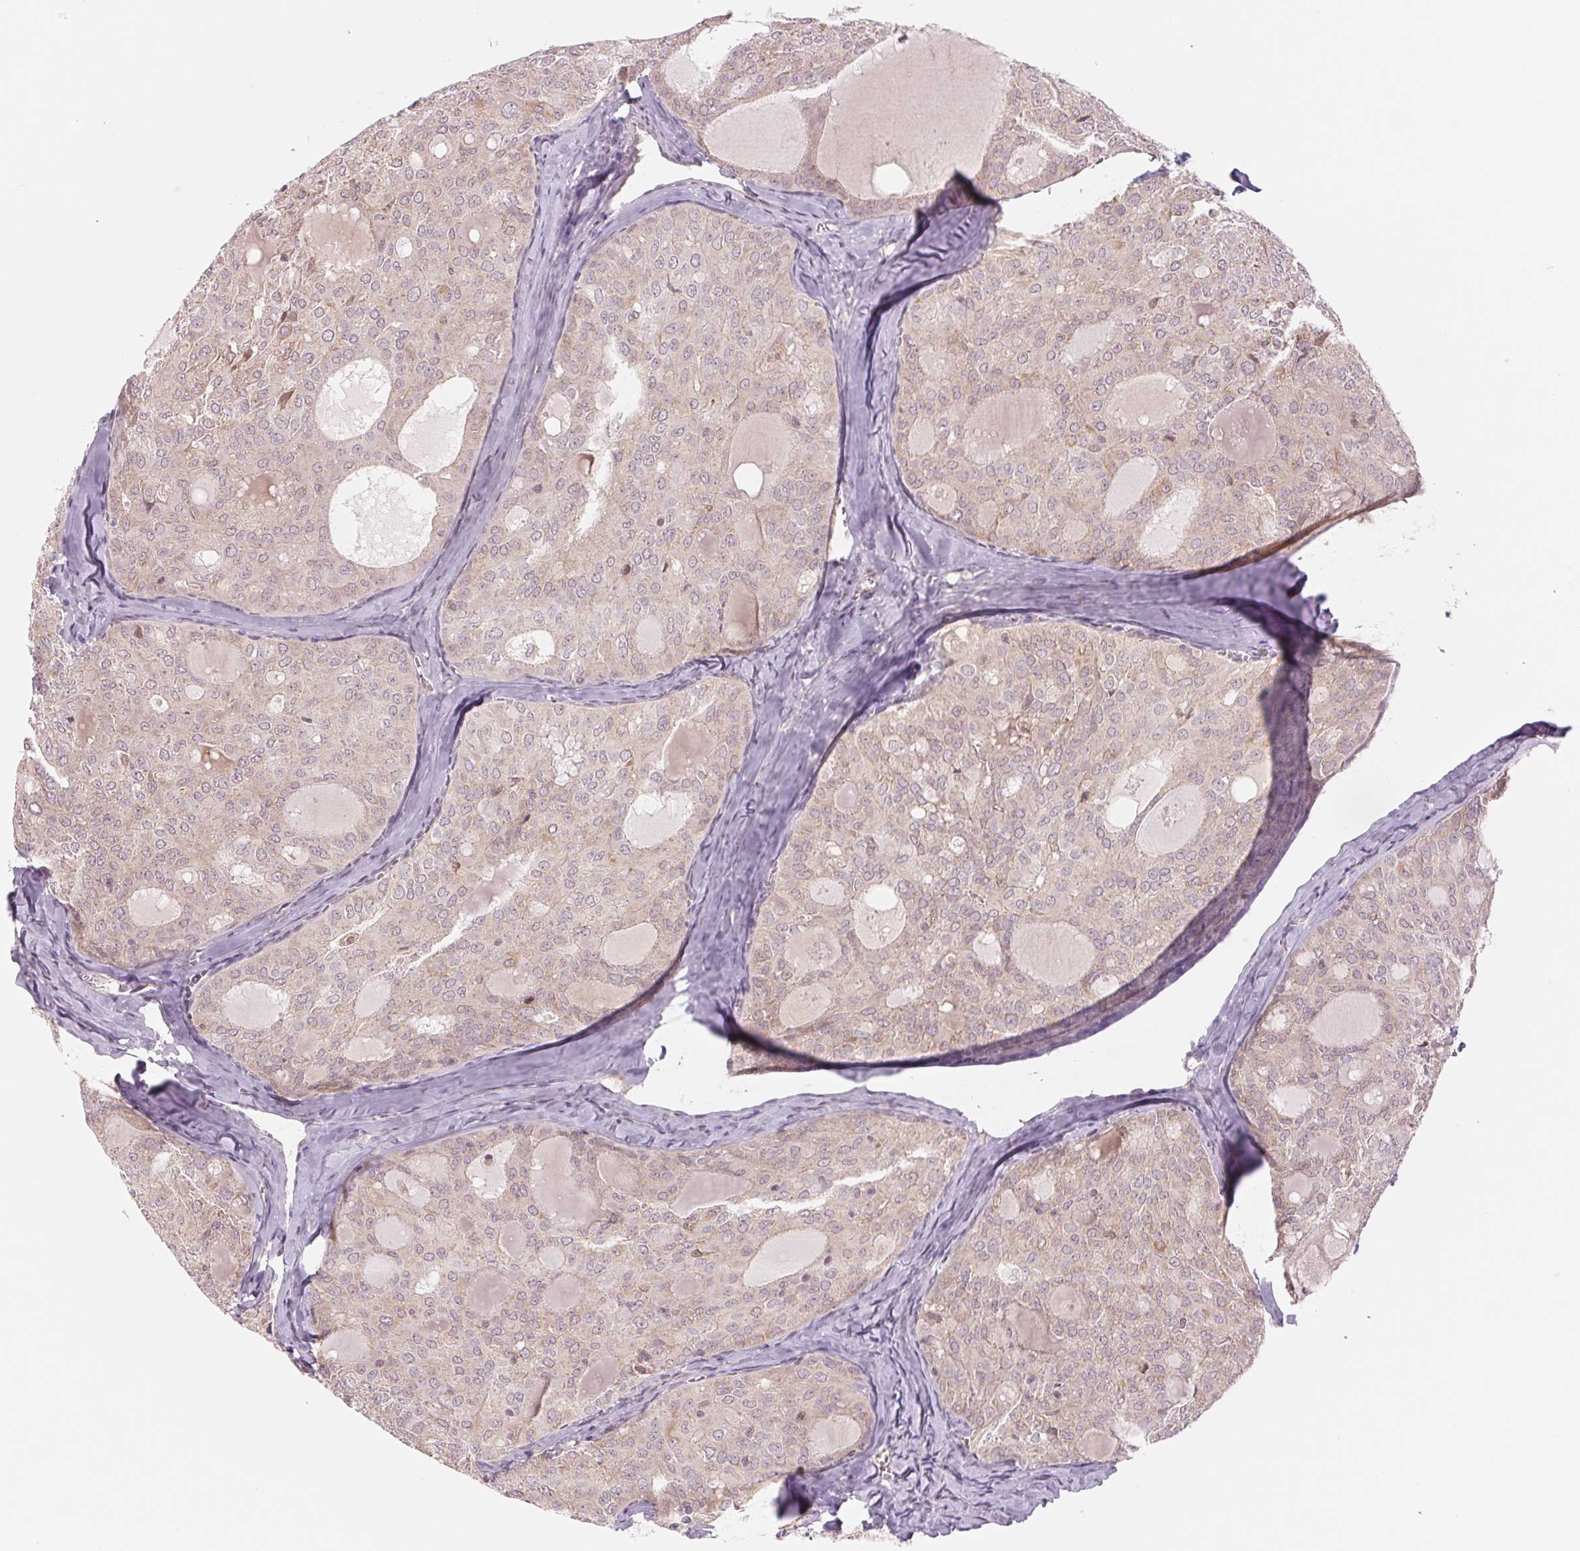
{"staining": {"intensity": "negative", "quantity": "none", "location": "none"}, "tissue": "thyroid cancer", "cell_type": "Tumor cells", "image_type": "cancer", "snomed": [{"axis": "morphology", "description": "Follicular adenoma carcinoma, NOS"}, {"axis": "topography", "description": "Thyroid gland"}], "caption": "A high-resolution image shows immunohistochemistry staining of thyroid cancer (follicular adenoma carcinoma), which reveals no significant expression in tumor cells.", "gene": "TECR", "patient": {"sex": "male", "age": 75}}